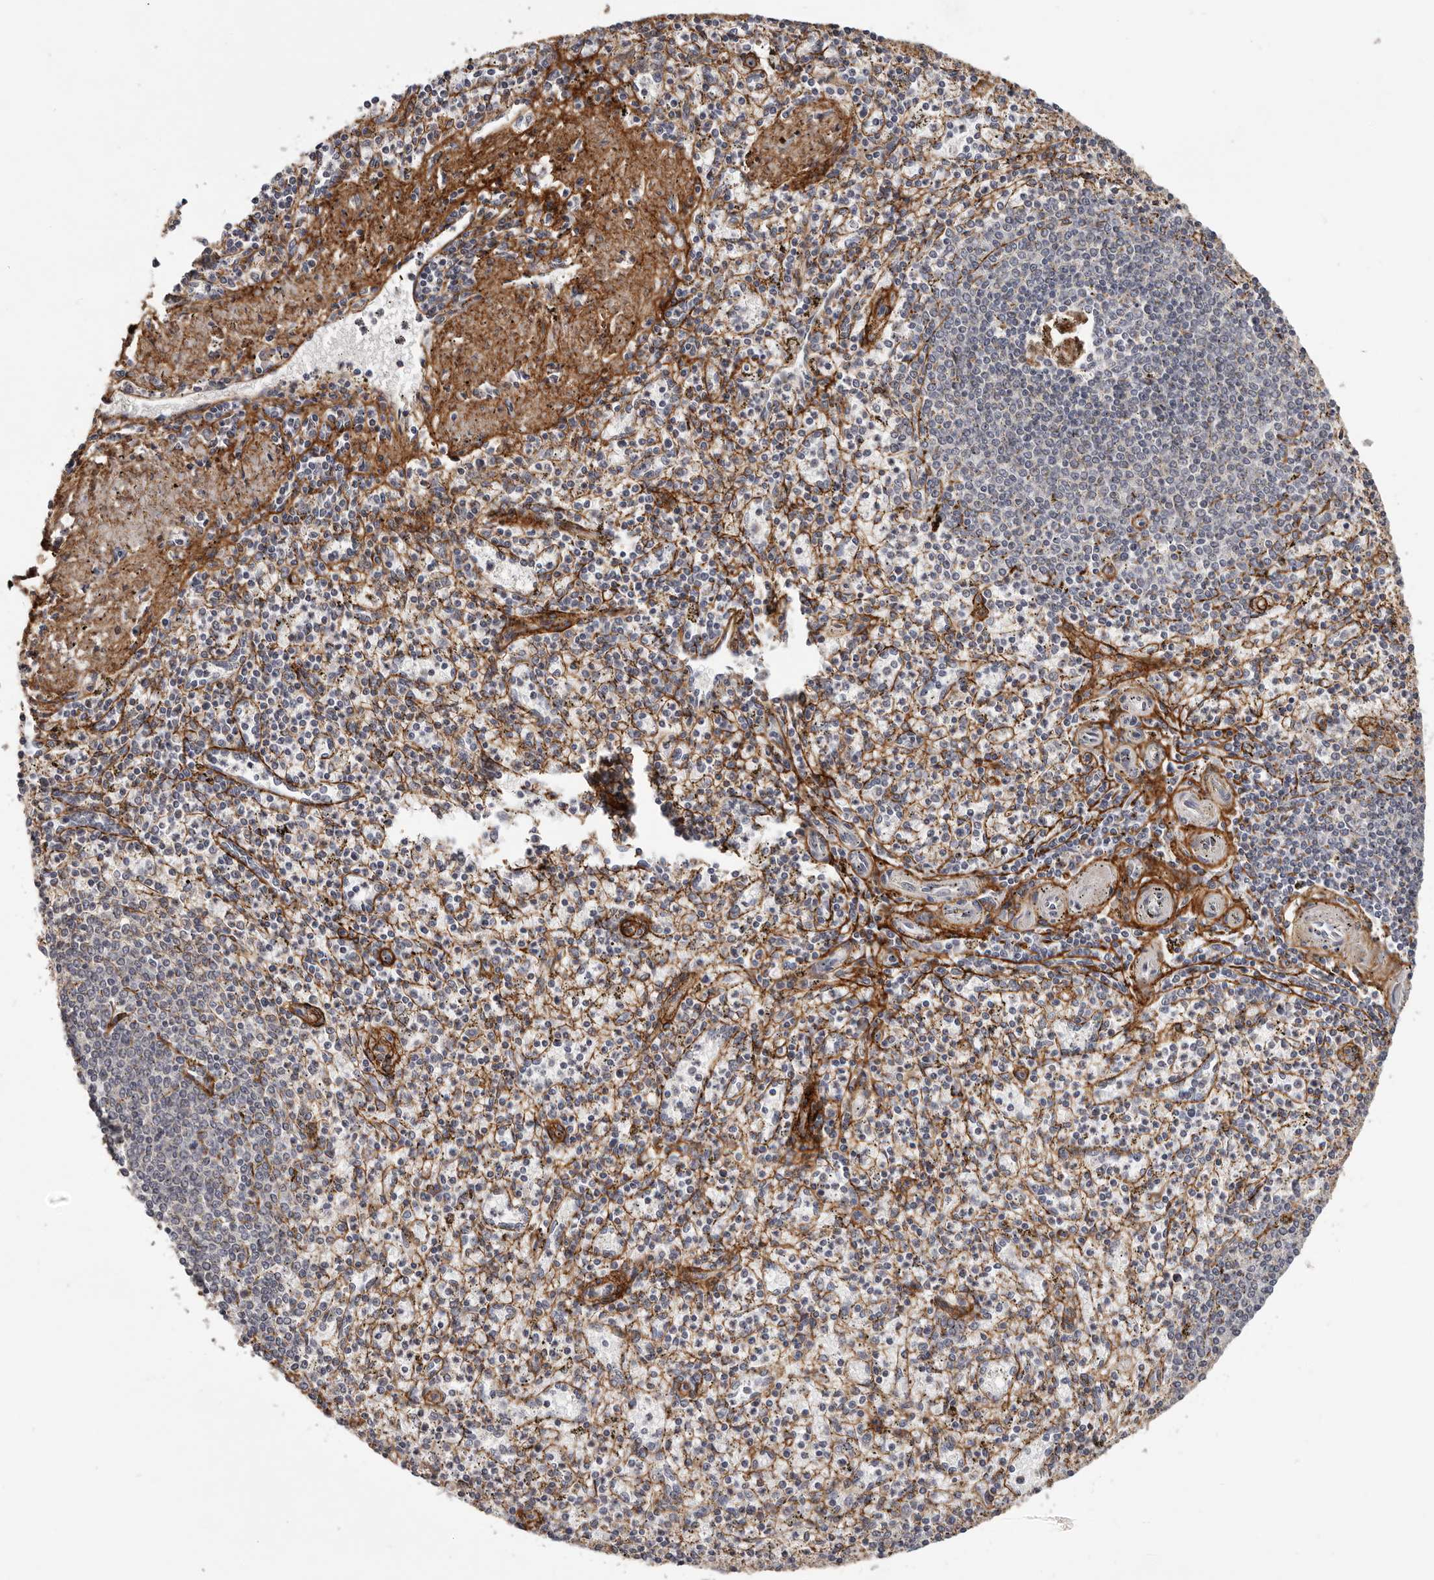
{"staining": {"intensity": "negative", "quantity": "none", "location": "none"}, "tissue": "spleen", "cell_type": "Cells in red pulp", "image_type": "normal", "snomed": [{"axis": "morphology", "description": "Normal tissue, NOS"}, {"axis": "topography", "description": "Spleen"}], "caption": "This is an immunohistochemistry histopathology image of normal human spleen. There is no expression in cells in red pulp.", "gene": "MRPS10", "patient": {"sex": "male", "age": 72}}